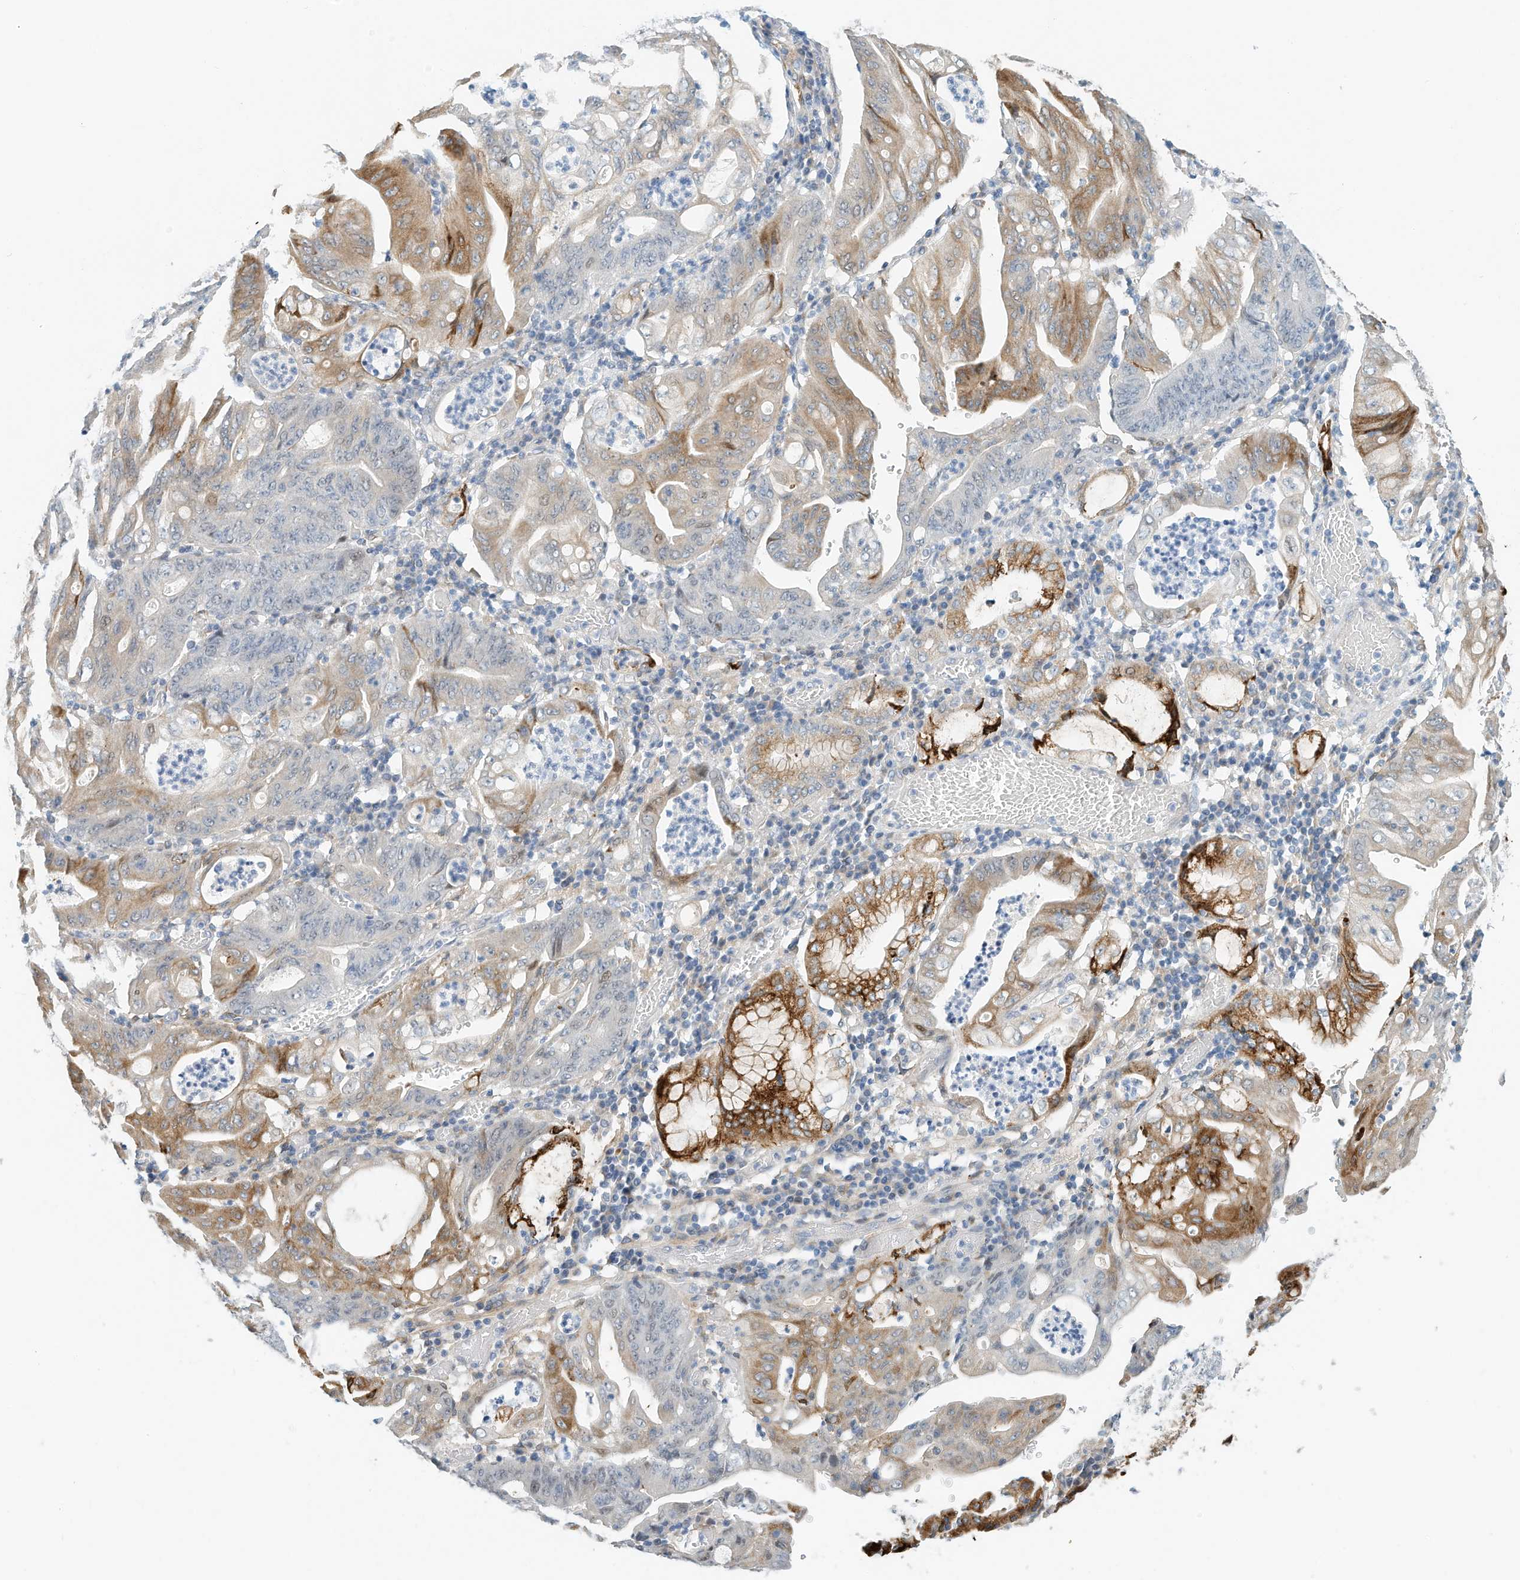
{"staining": {"intensity": "strong", "quantity": "<25%", "location": "cytoplasmic/membranous"}, "tissue": "stomach cancer", "cell_type": "Tumor cells", "image_type": "cancer", "snomed": [{"axis": "morphology", "description": "Adenocarcinoma, NOS"}, {"axis": "topography", "description": "Stomach"}], "caption": "A histopathology image showing strong cytoplasmic/membranous positivity in approximately <25% of tumor cells in stomach adenocarcinoma, as visualized by brown immunohistochemical staining.", "gene": "ARHGAP28", "patient": {"sex": "female", "age": 73}}